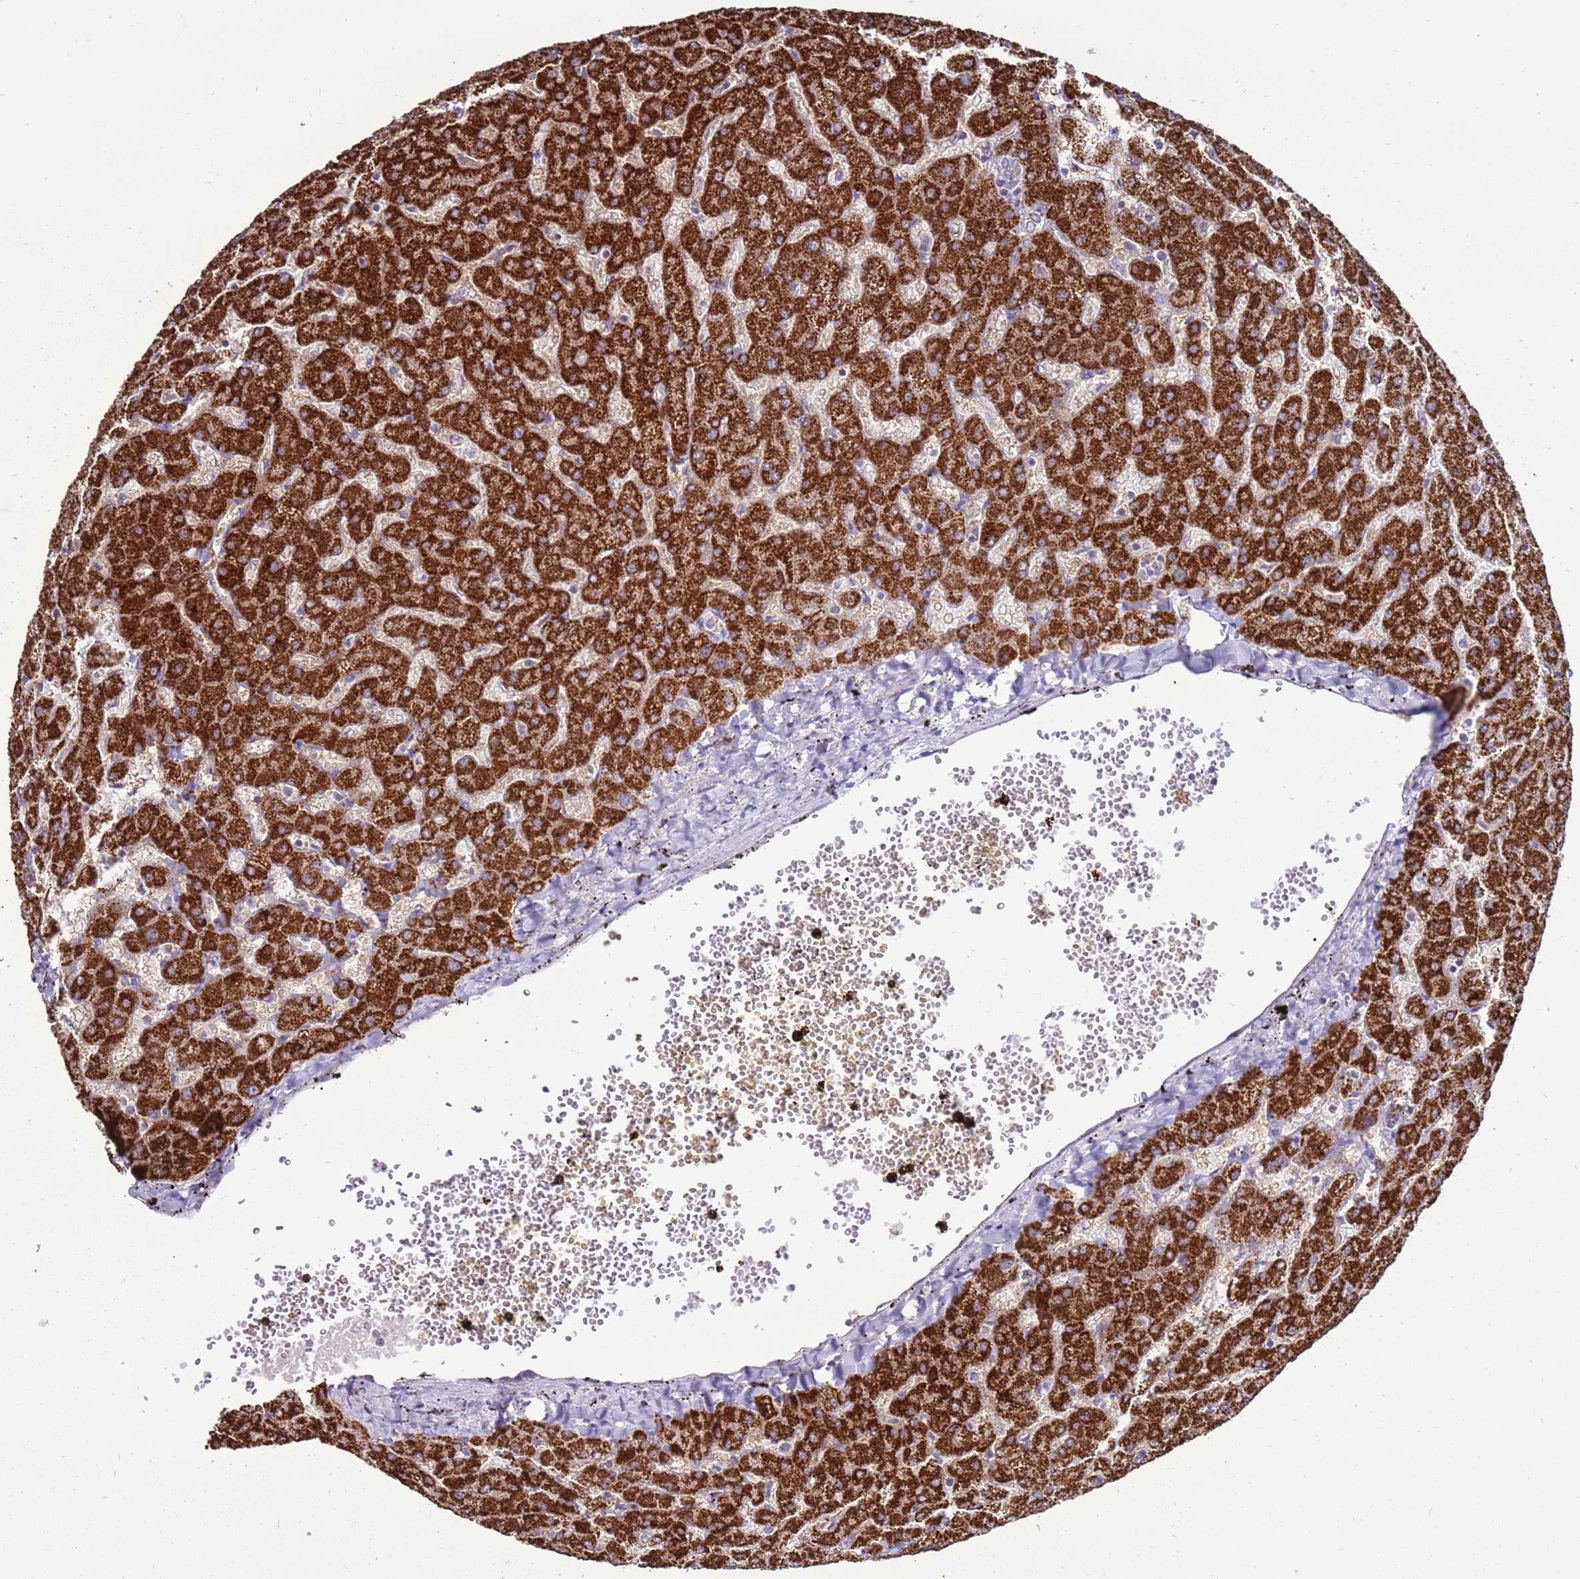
{"staining": {"intensity": "weak", "quantity": ">75%", "location": "cytoplasmic/membranous"}, "tissue": "liver", "cell_type": "Cholangiocytes", "image_type": "normal", "snomed": [{"axis": "morphology", "description": "Normal tissue, NOS"}, {"axis": "topography", "description": "Liver"}], "caption": "A high-resolution micrograph shows IHC staining of benign liver, which reveals weak cytoplasmic/membranous positivity in approximately >75% of cholangiocytes. (brown staining indicates protein expression, while blue staining denotes nuclei).", "gene": "TRAPPC4", "patient": {"sex": "female", "age": 63}}